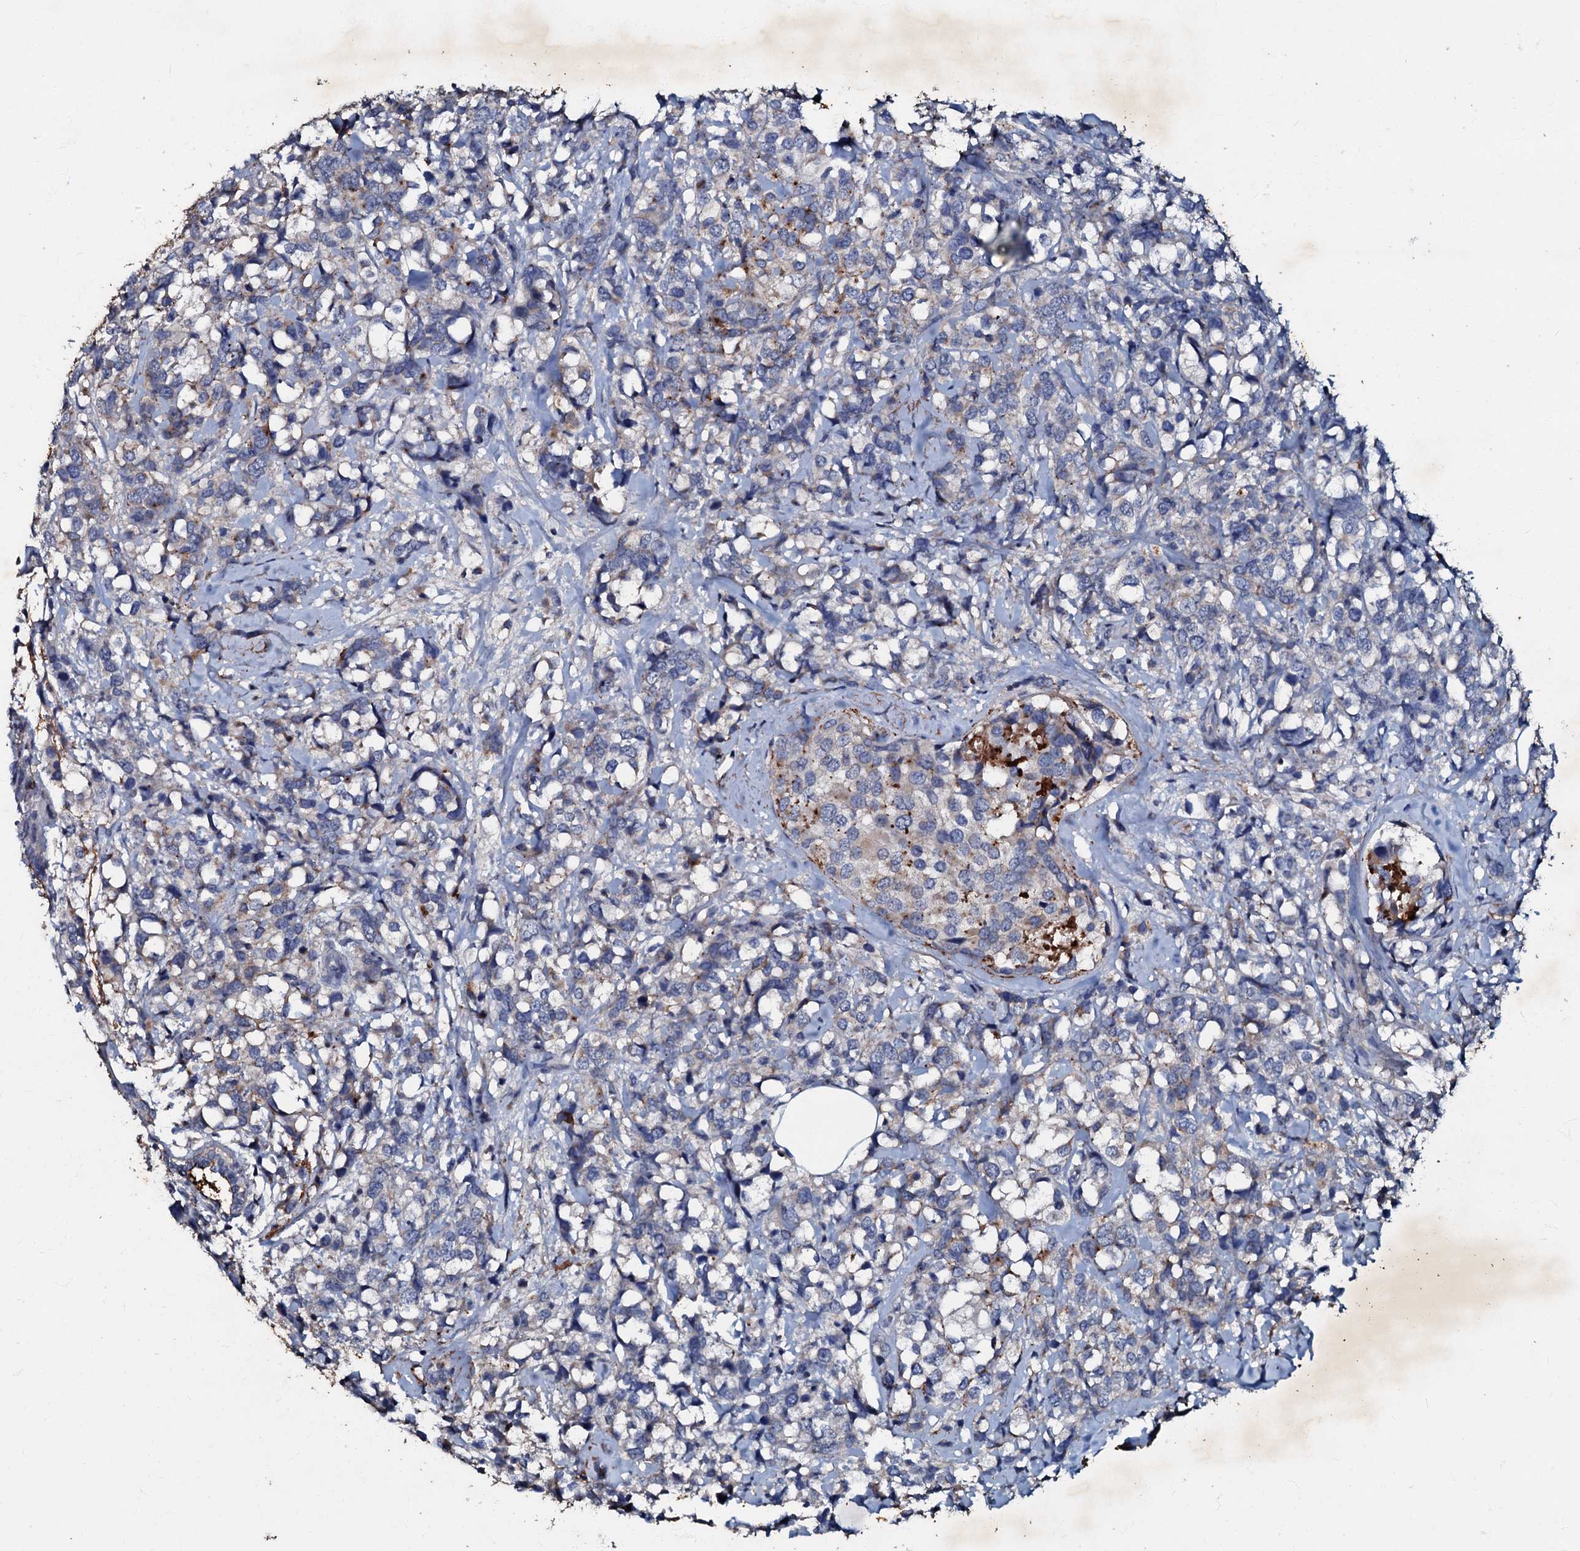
{"staining": {"intensity": "negative", "quantity": "none", "location": "none"}, "tissue": "breast cancer", "cell_type": "Tumor cells", "image_type": "cancer", "snomed": [{"axis": "morphology", "description": "Lobular carcinoma"}, {"axis": "topography", "description": "Breast"}], "caption": "Immunohistochemistry (IHC) photomicrograph of neoplastic tissue: breast cancer stained with DAB (3,3'-diaminobenzidine) shows no significant protein staining in tumor cells.", "gene": "MANSC4", "patient": {"sex": "female", "age": 59}}